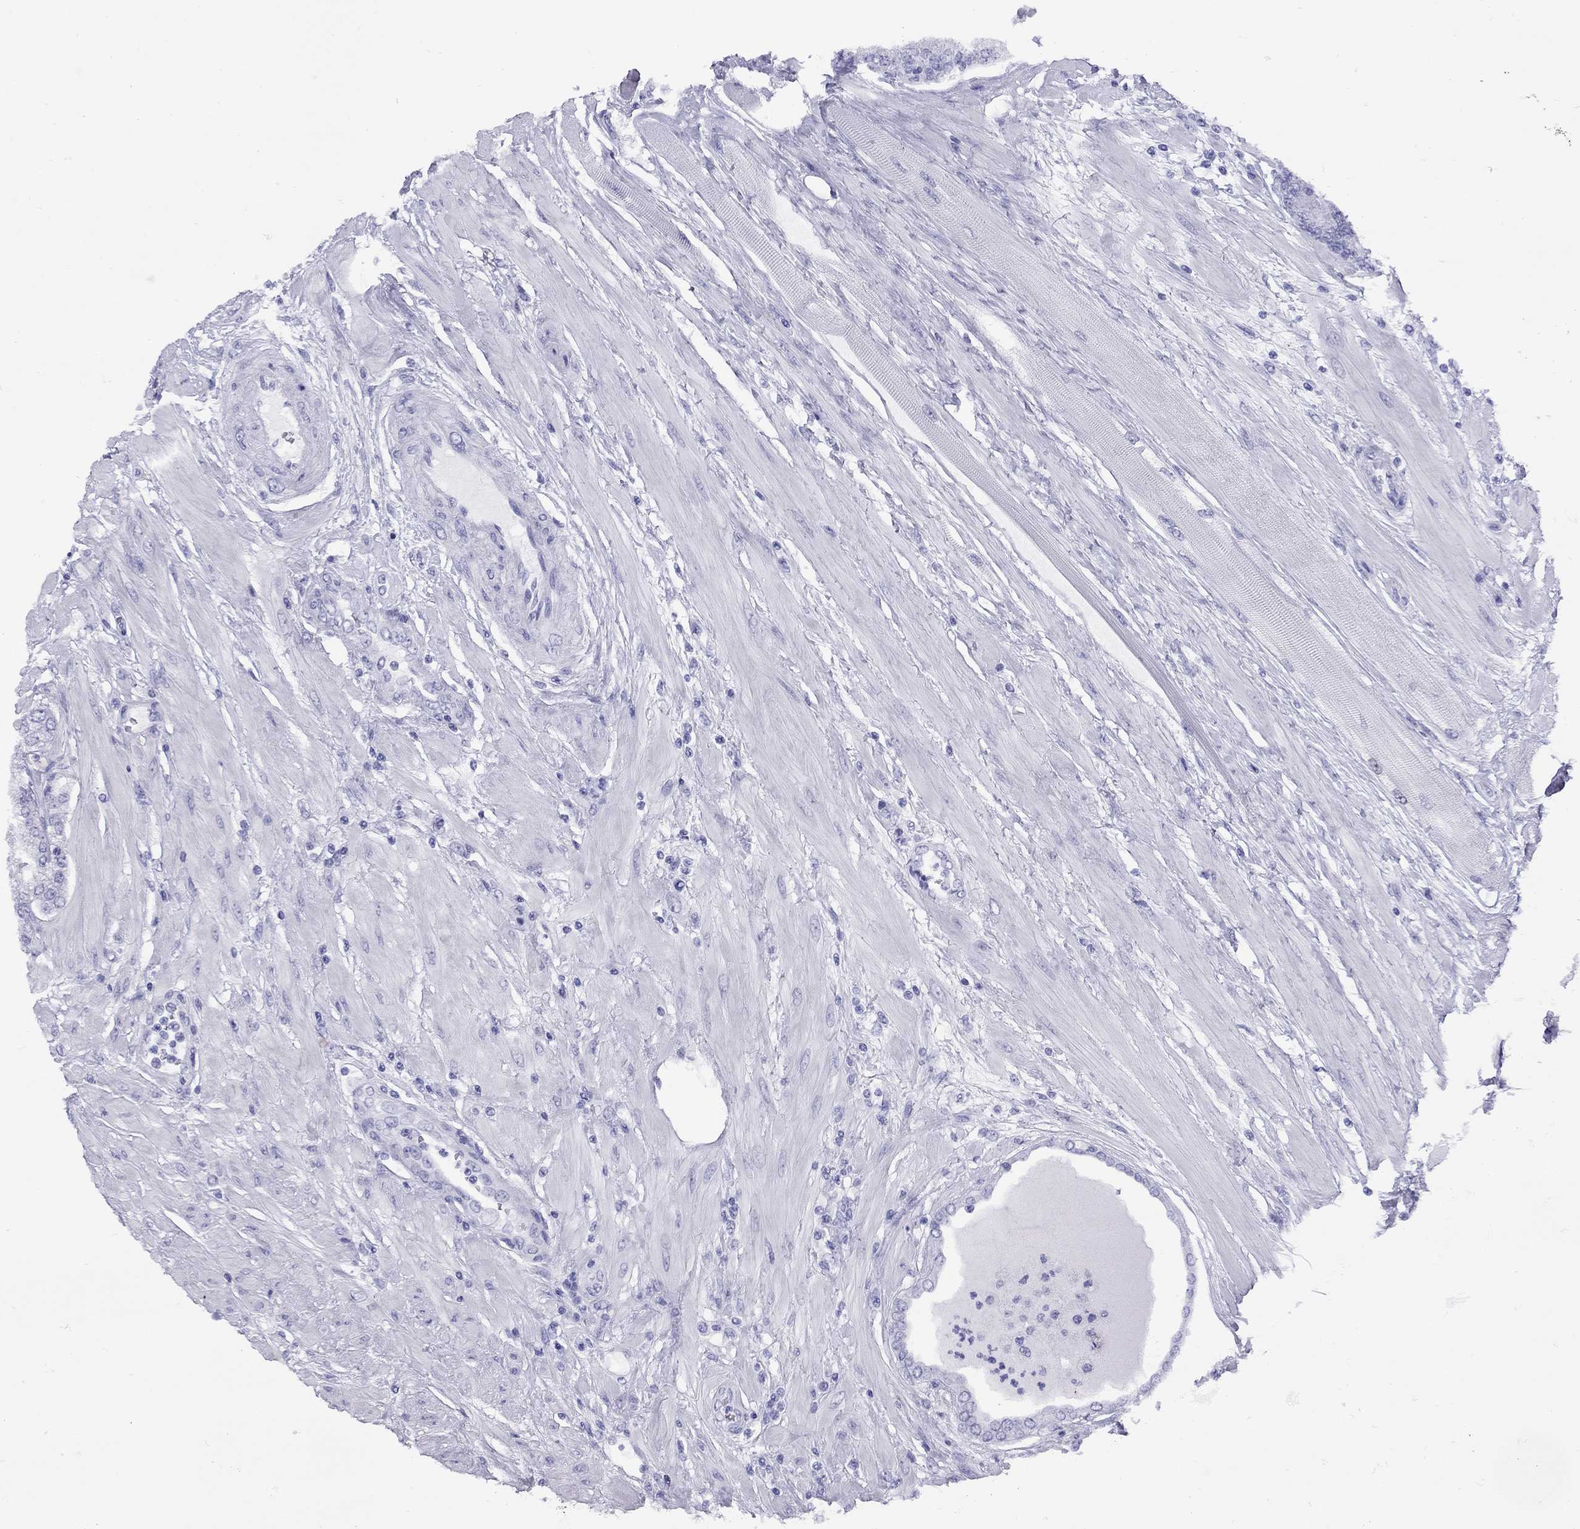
{"staining": {"intensity": "negative", "quantity": "none", "location": "none"}, "tissue": "prostate cancer", "cell_type": "Tumor cells", "image_type": "cancer", "snomed": [{"axis": "morphology", "description": "Adenocarcinoma, Low grade"}, {"axis": "topography", "description": "Prostate"}], "caption": "This histopathology image is of prostate adenocarcinoma (low-grade) stained with immunohistochemistry (IHC) to label a protein in brown with the nuclei are counter-stained blue. There is no positivity in tumor cells.", "gene": "LYAR", "patient": {"sex": "male", "age": 55}}